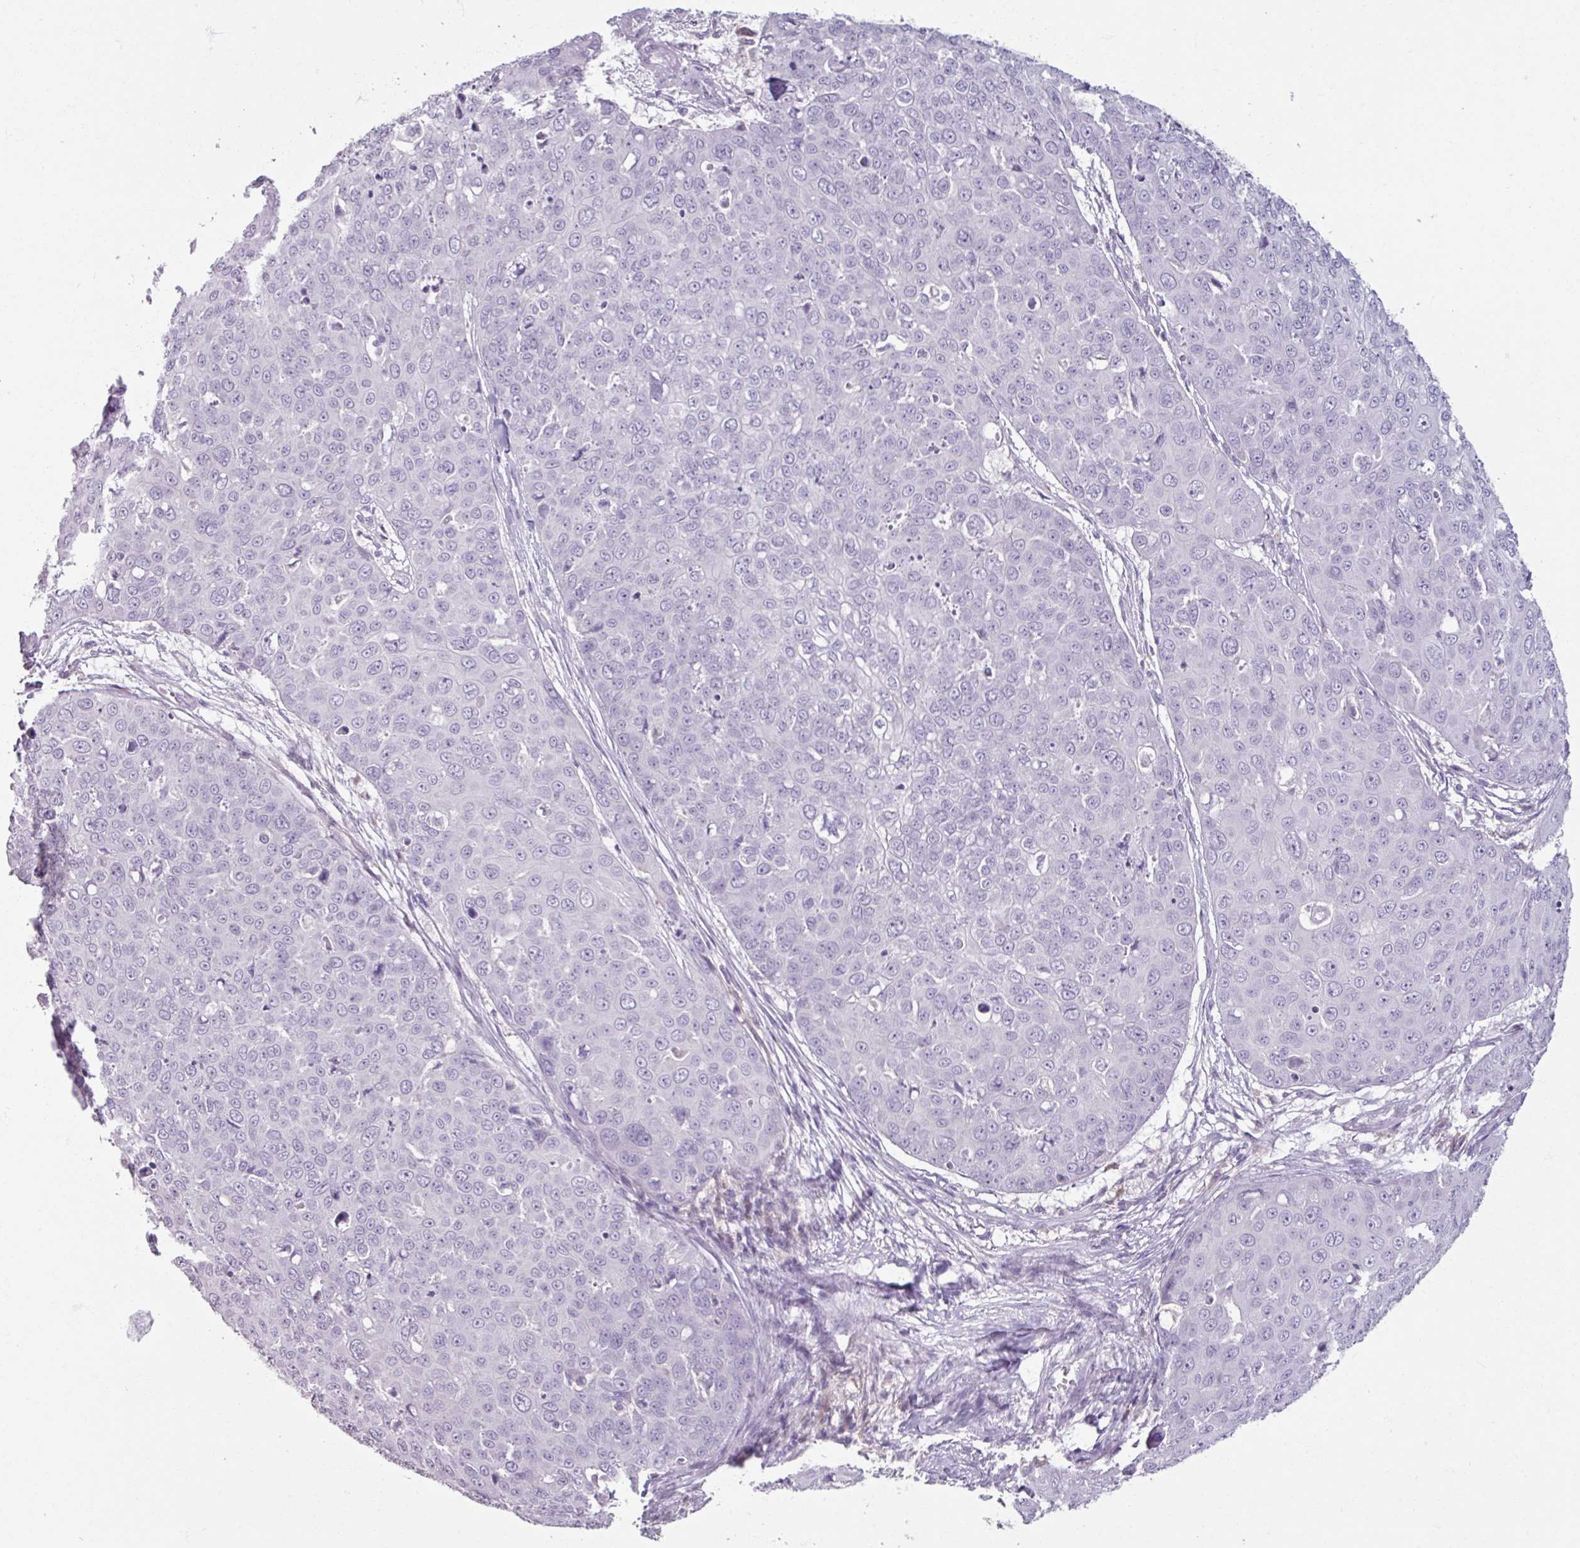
{"staining": {"intensity": "negative", "quantity": "none", "location": "none"}, "tissue": "skin cancer", "cell_type": "Tumor cells", "image_type": "cancer", "snomed": [{"axis": "morphology", "description": "Squamous cell carcinoma, NOS"}, {"axis": "topography", "description": "Skin"}], "caption": "Tumor cells are negative for protein expression in human squamous cell carcinoma (skin).", "gene": "SLC27A5", "patient": {"sex": "male", "age": 71}}